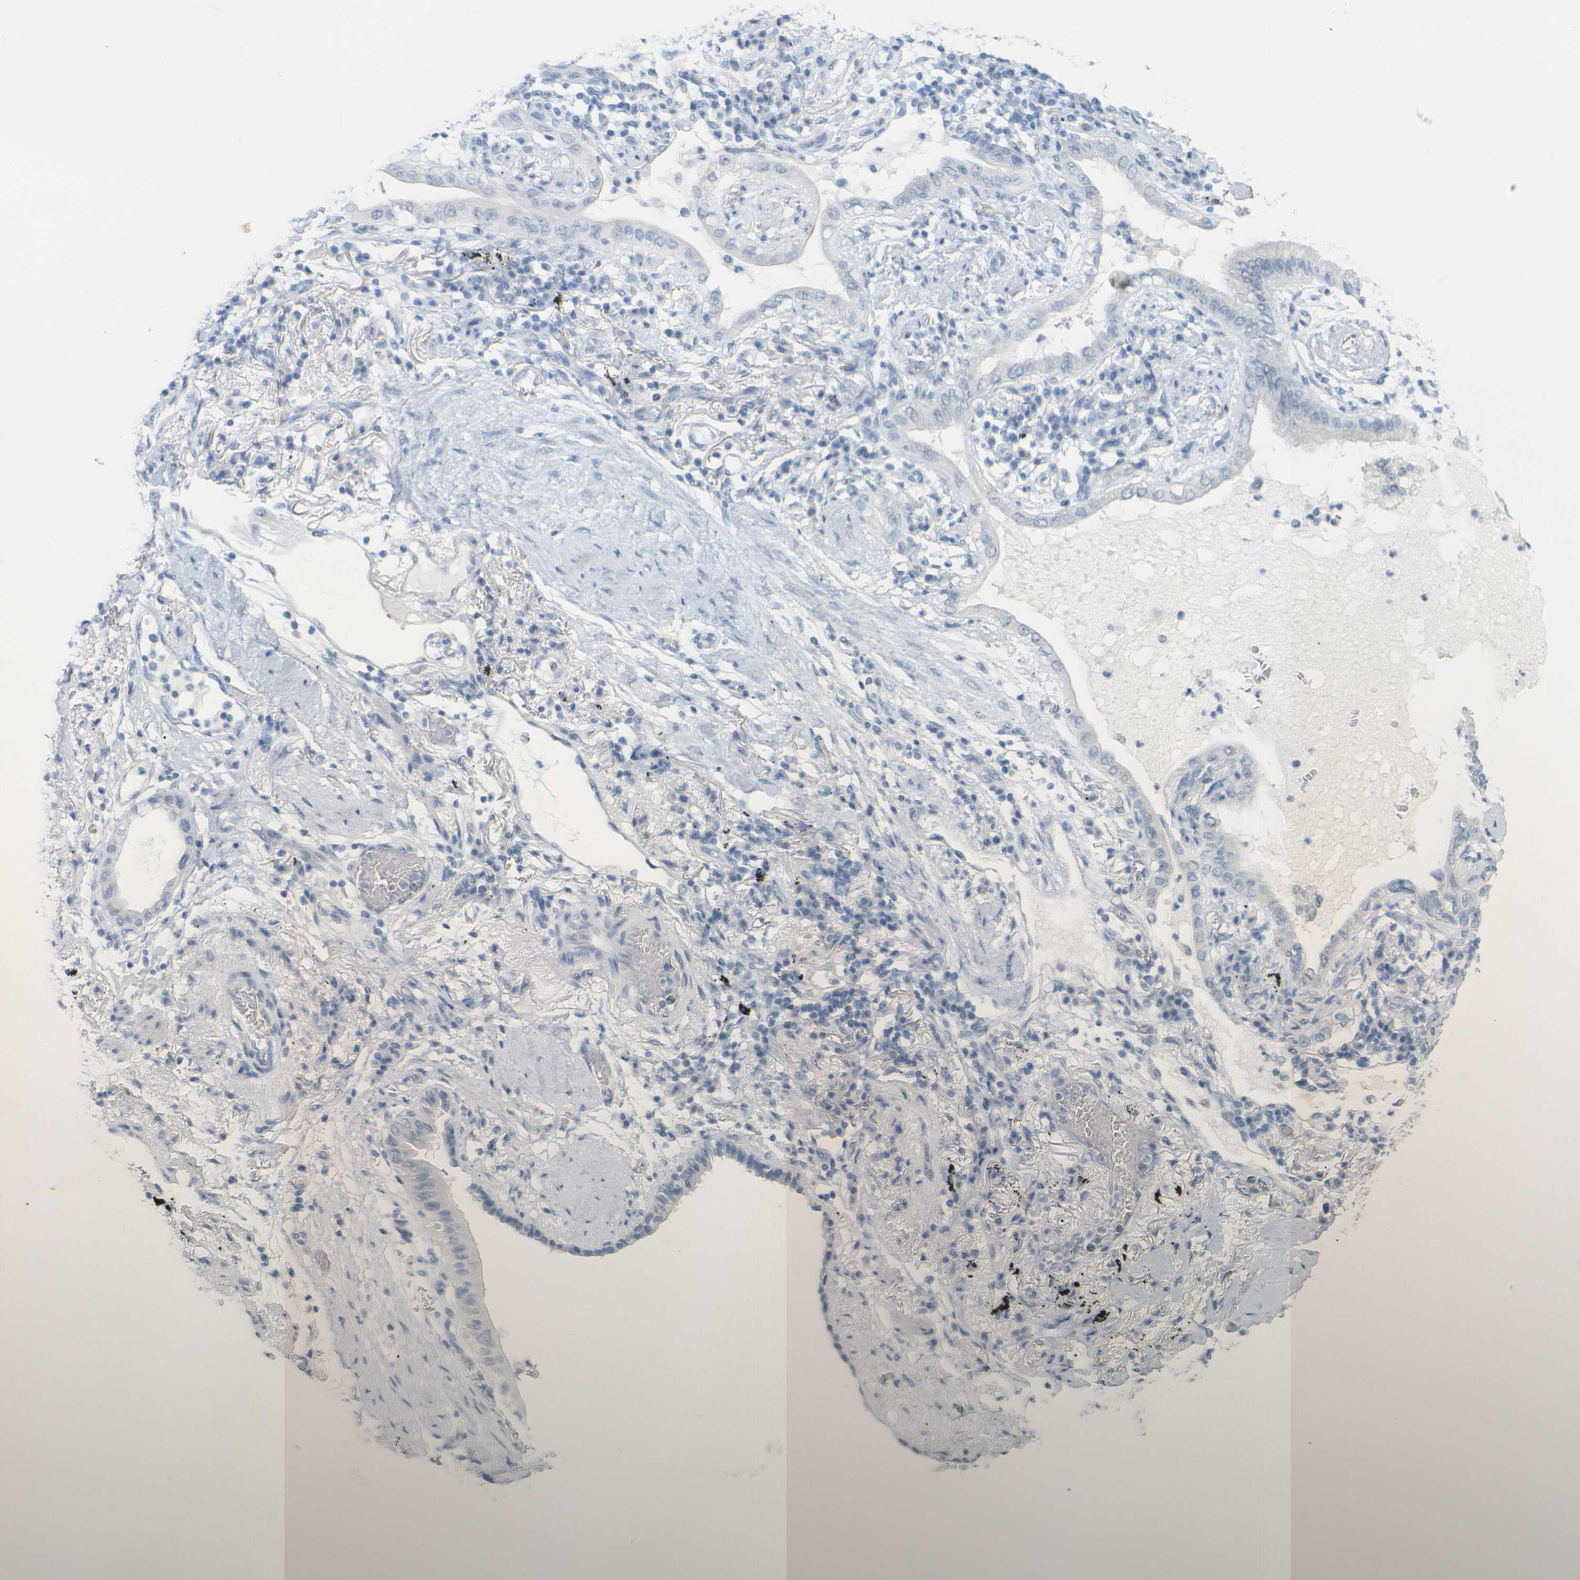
{"staining": {"intensity": "negative", "quantity": "none", "location": "none"}, "tissue": "lung cancer", "cell_type": "Tumor cells", "image_type": "cancer", "snomed": [{"axis": "morphology", "description": "Adenocarcinoma, NOS"}, {"axis": "topography", "description": "Lung"}], "caption": "A high-resolution histopathology image shows immunohistochemistry staining of lung adenocarcinoma, which exhibits no significant staining in tumor cells.", "gene": "OPN1SW", "patient": {"sex": "female", "age": 70}}